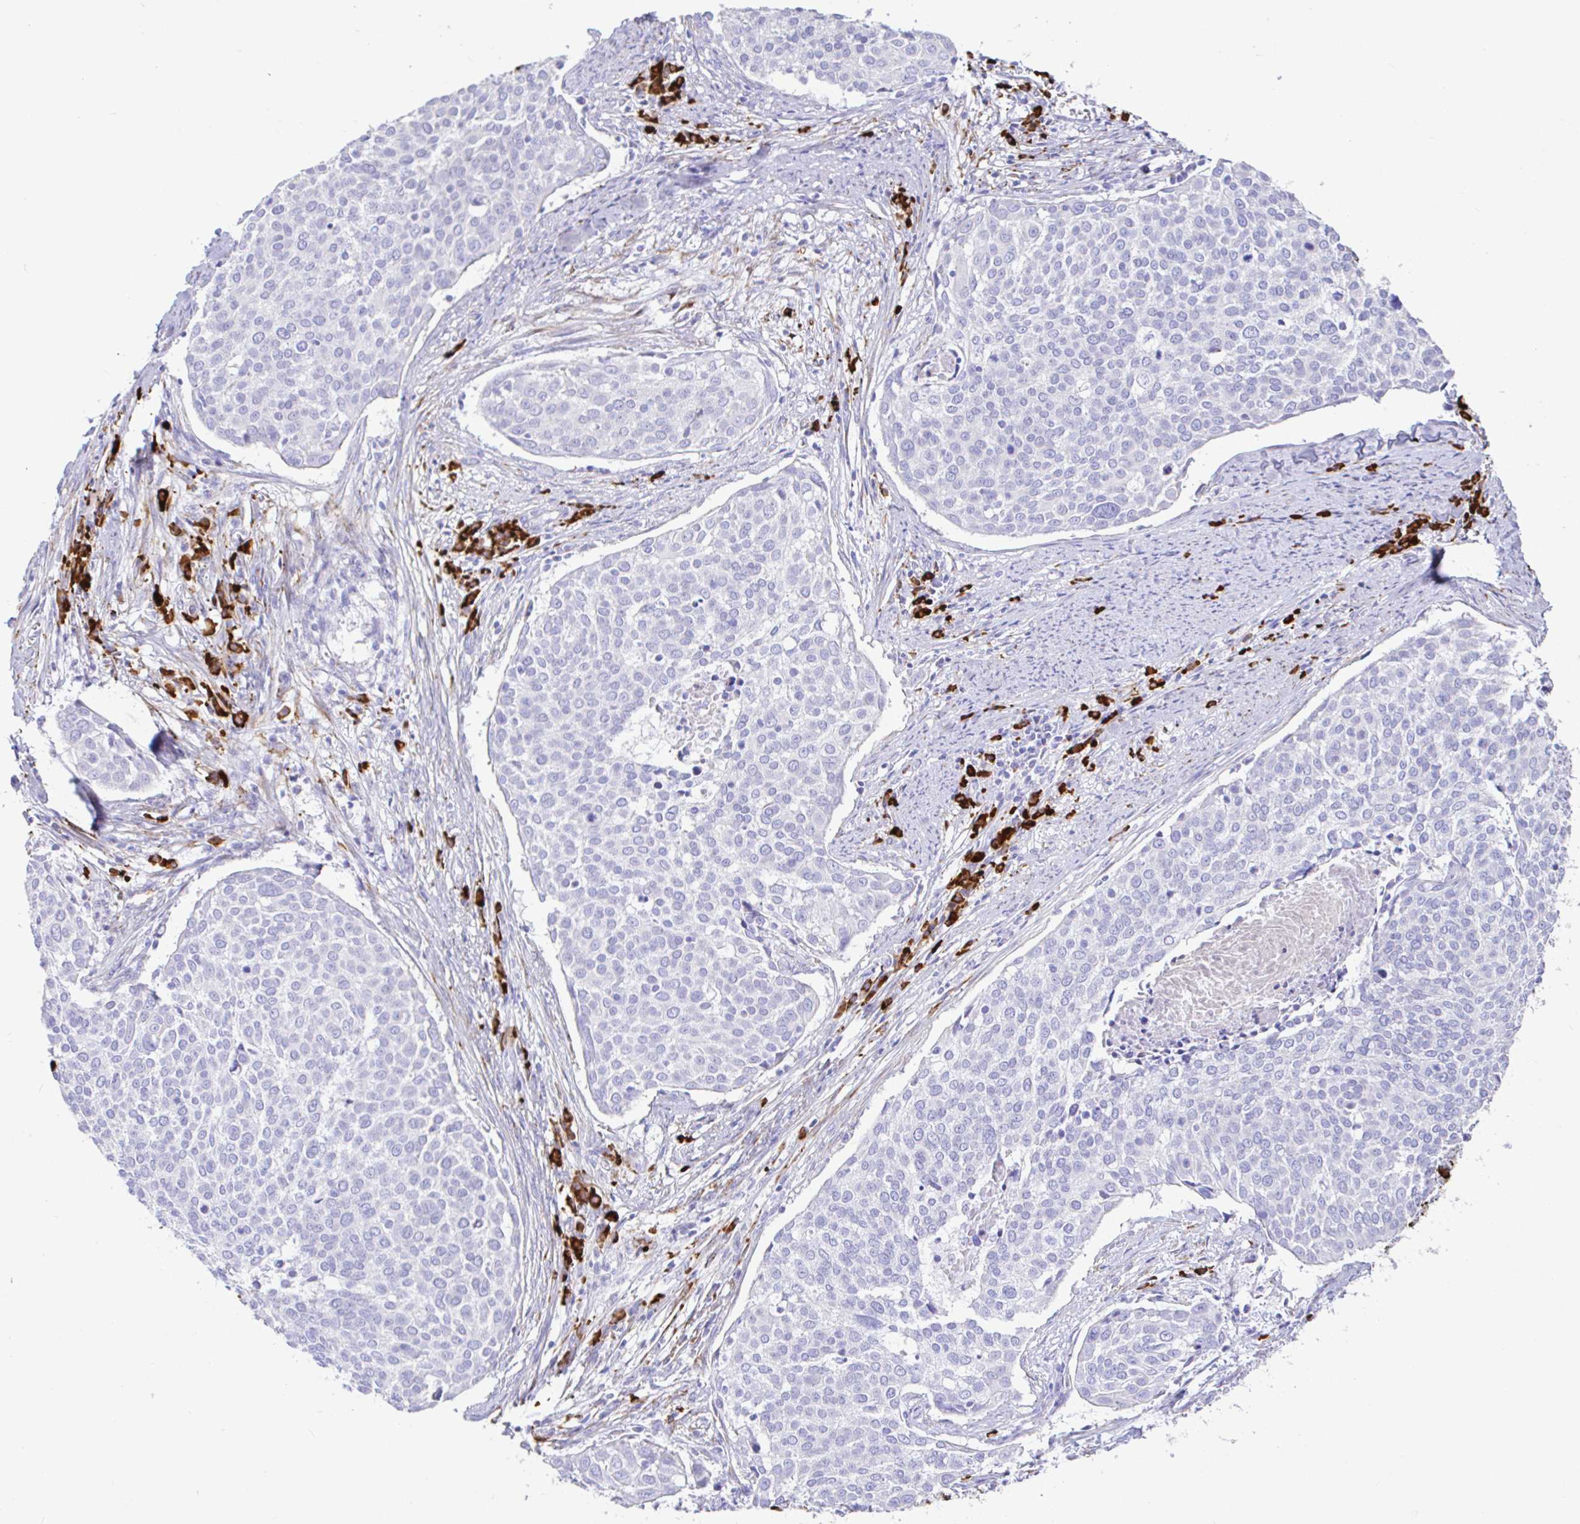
{"staining": {"intensity": "negative", "quantity": "none", "location": "none"}, "tissue": "cervical cancer", "cell_type": "Tumor cells", "image_type": "cancer", "snomed": [{"axis": "morphology", "description": "Squamous cell carcinoma, NOS"}, {"axis": "topography", "description": "Cervix"}], "caption": "This photomicrograph is of squamous cell carcinoma (cervical) stained with immunohistochemistry to label a protein in brown with the nuclei are counter-stained blue. There is no positivity in tumor cells.", "gene": "CCDC62", "patient": {"sex": "female", "age": 39}}